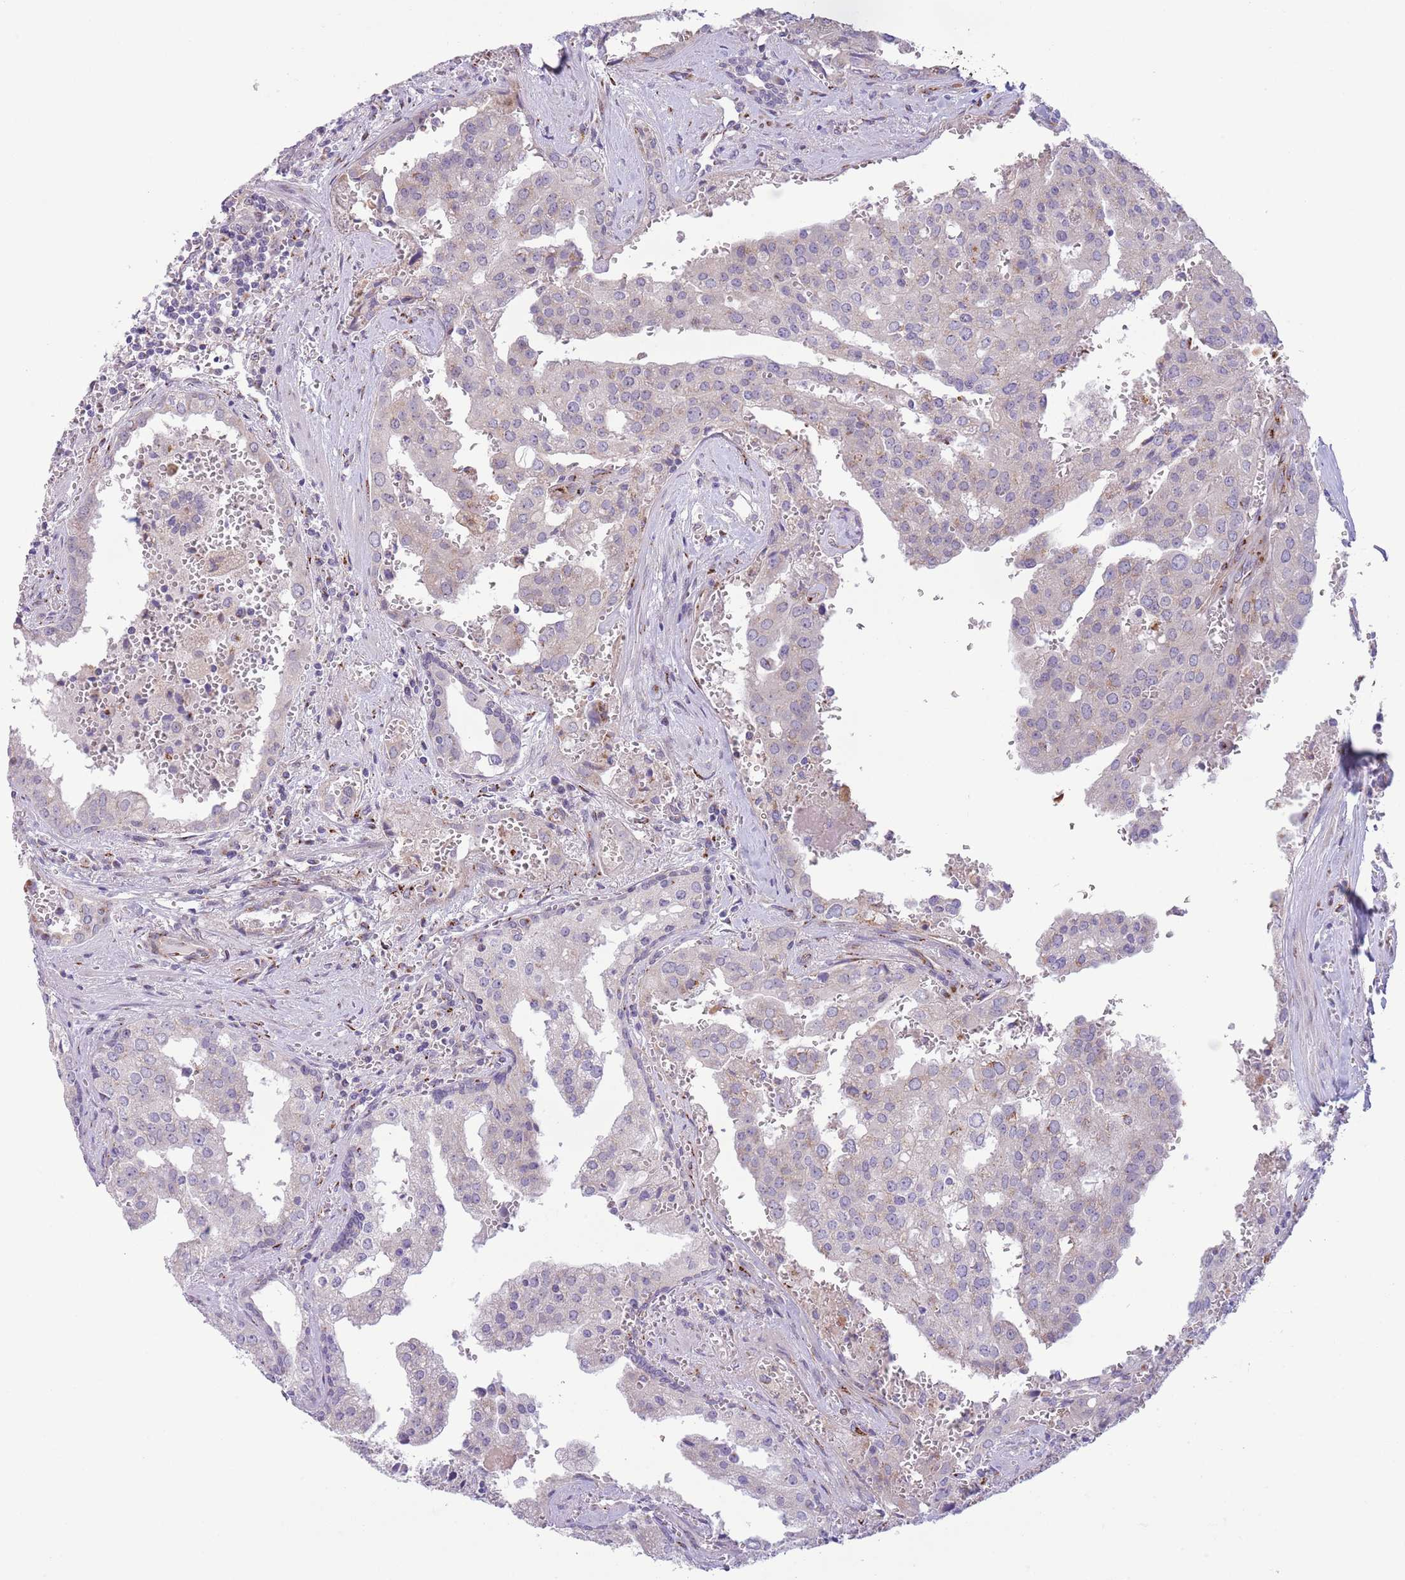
{"staining": {"intensity": "negative", "quantity": "none", "location": "none"}, "tissue": "prostate cancer", "cell_type": "Tumor cells", "image_type": "cancer", "snomed": [{"axis": "morphology", "description": "Adenocarcinoma, High grade"}, {"axis": "topography", "description": "Prostate"}], "caption": "Protein analysis of prostate adenocarcinoma (high-grade) exhibits no significant positivity in tumor cells. (DAB immunohistochemistry with hematoxylin counter stain).", "gene": "C20orf96", "patient": {"sex": "male", "age": 68}}